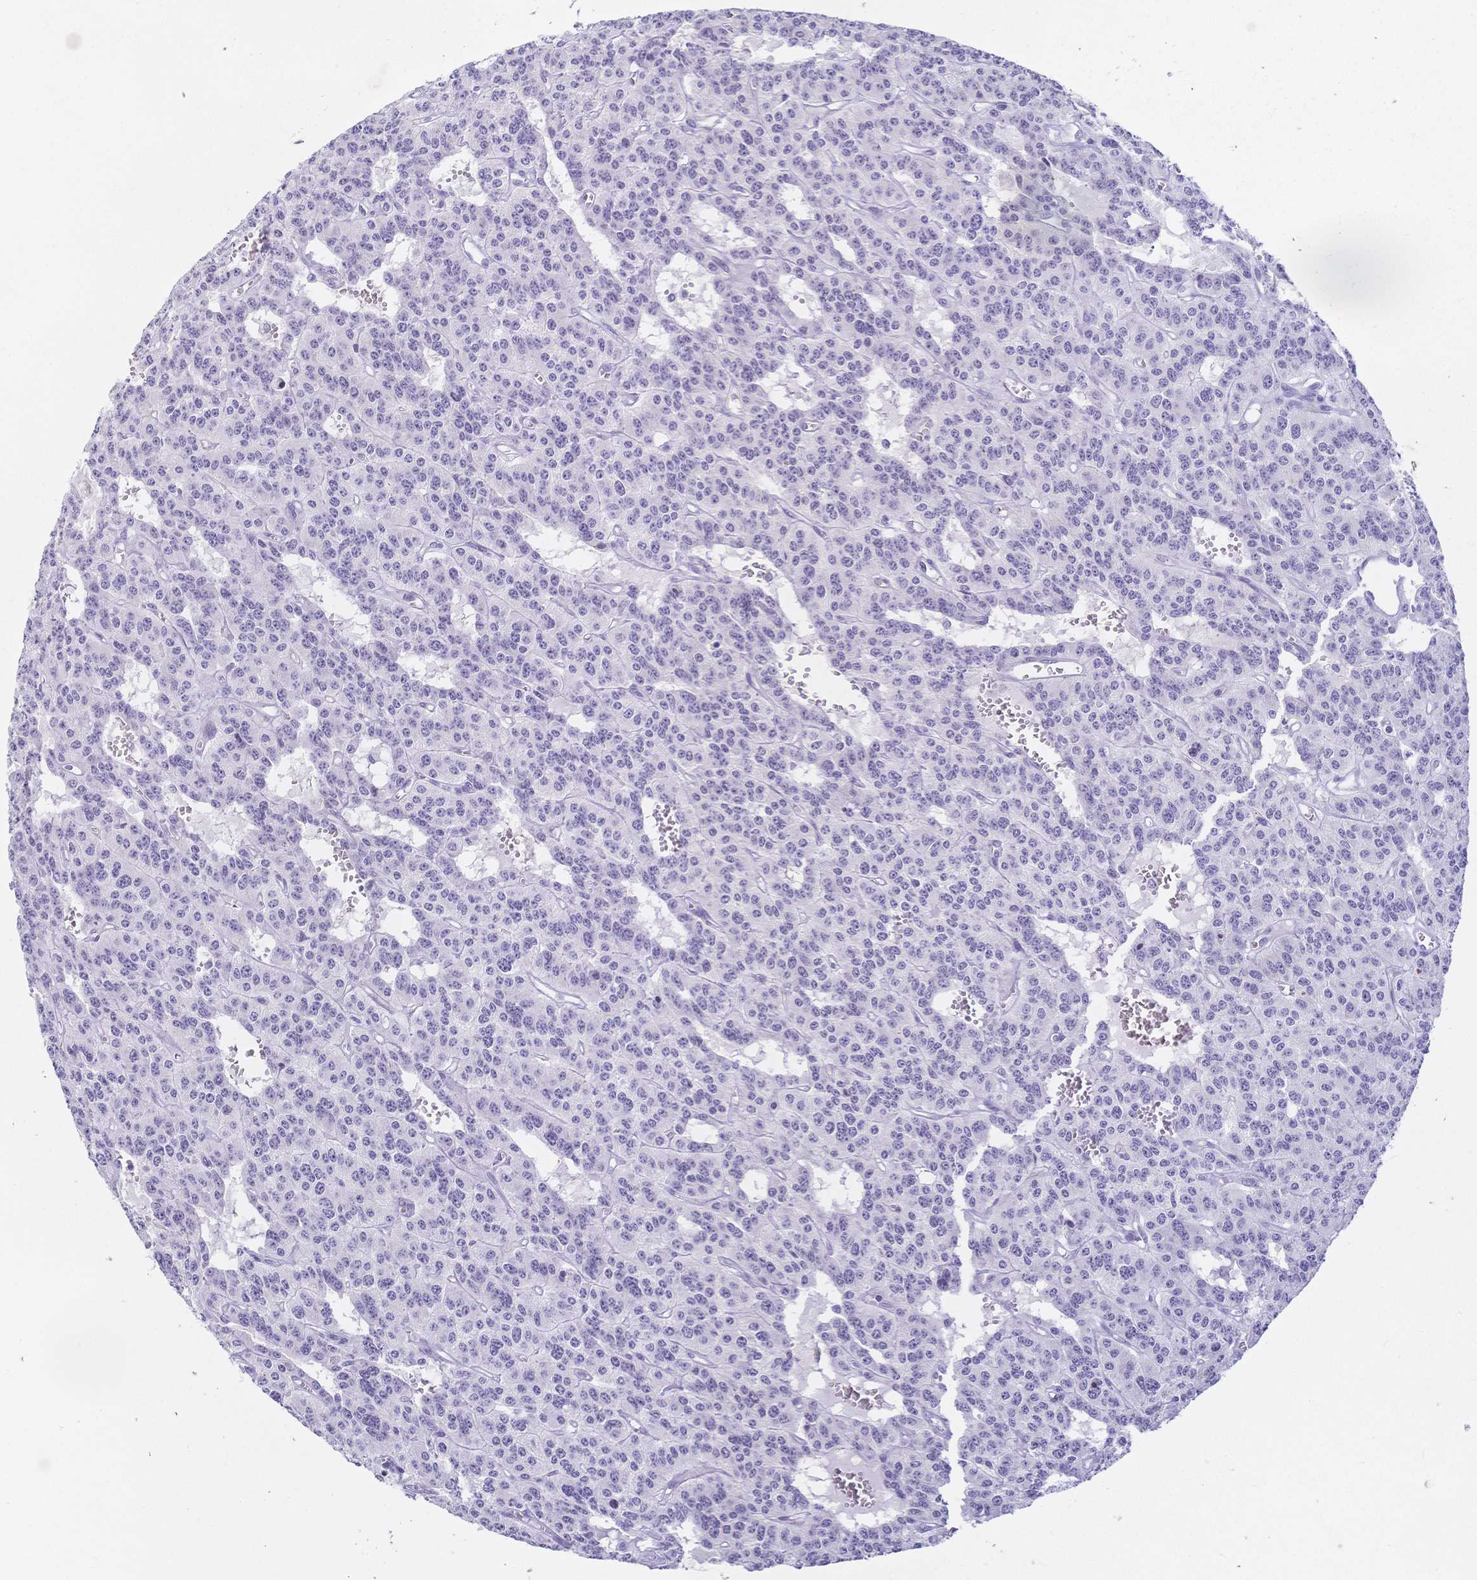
{"staining": {"intensity": "negative", "quantity": "none", "location": "none"}, "tissue": "carcinoid", "cell_type": "Tumor cells", "image_type": "cancer", "snomed": [{"axis": "morphology", "description": "Carcinoid, malignant, NOS"}, {"axis": "topography", "description": "Lung"}], "caption": "Tumor cells show no significant protein expression in malignant carcinoid.", "gene": "CR2", "patient": {"sex": "female", "age": 71}}